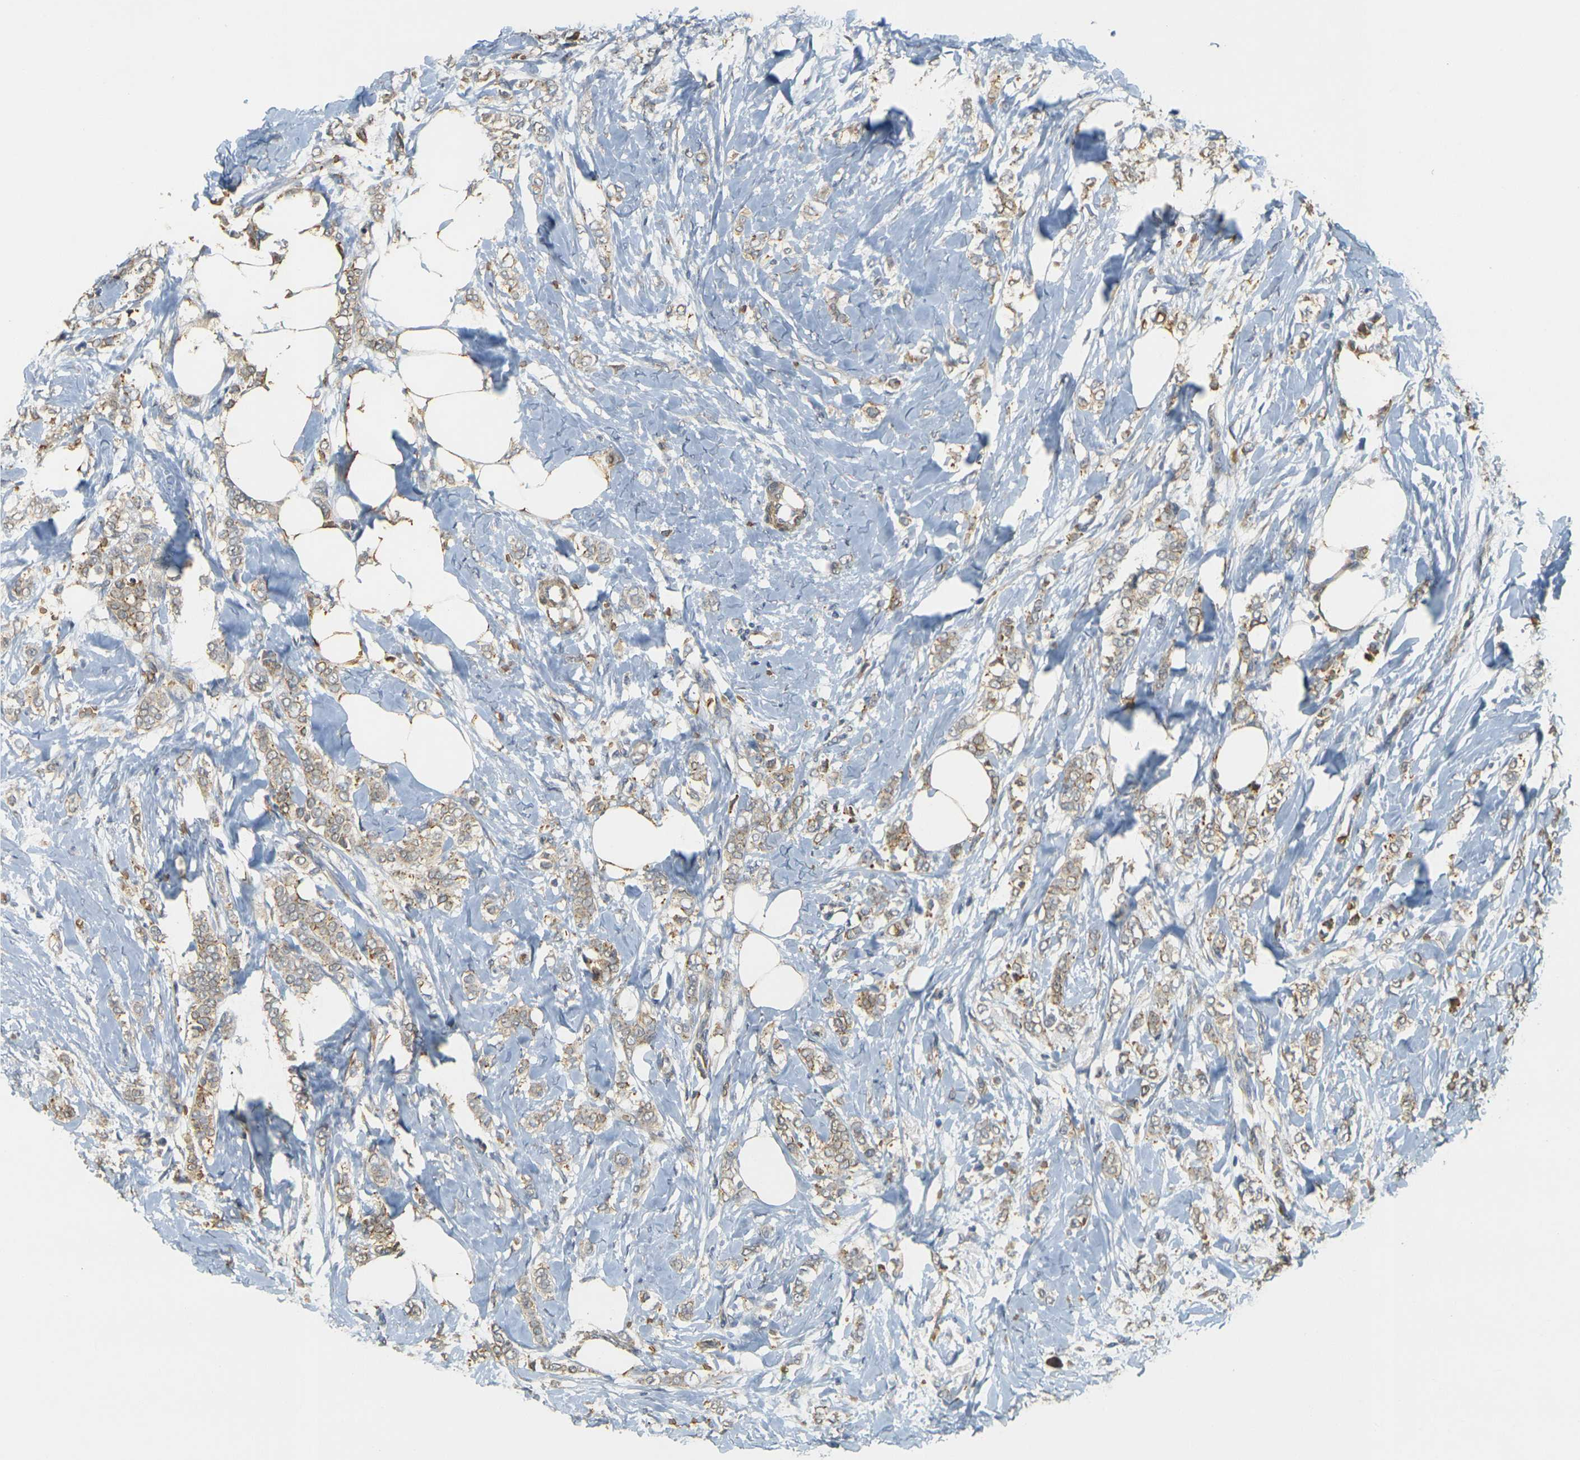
{"staining": {"intensity": "weak", "quantity": ">75%", "location": "cytoplasmic/membranous"}, "tissue": "breast cancer", "cell_type": "Tumor cells", "image_type": "cancer", "snomed": [{"axis": "morphology", "description": "Lobular carcinoma, in situ"}, {"axis": "morphology", "description": "Lobular carcinoma"}, {"axis": "topography", "description": "Breast"}], "caption": "Breast cancer (lobular carcinoma in situ) stained with a brown dye displays weak cytoplasmic/membranous positive expression in approximately >75% of tumor cells.", "gene": "MEGF9", "patient": {"sex": "female", "age": 41}}